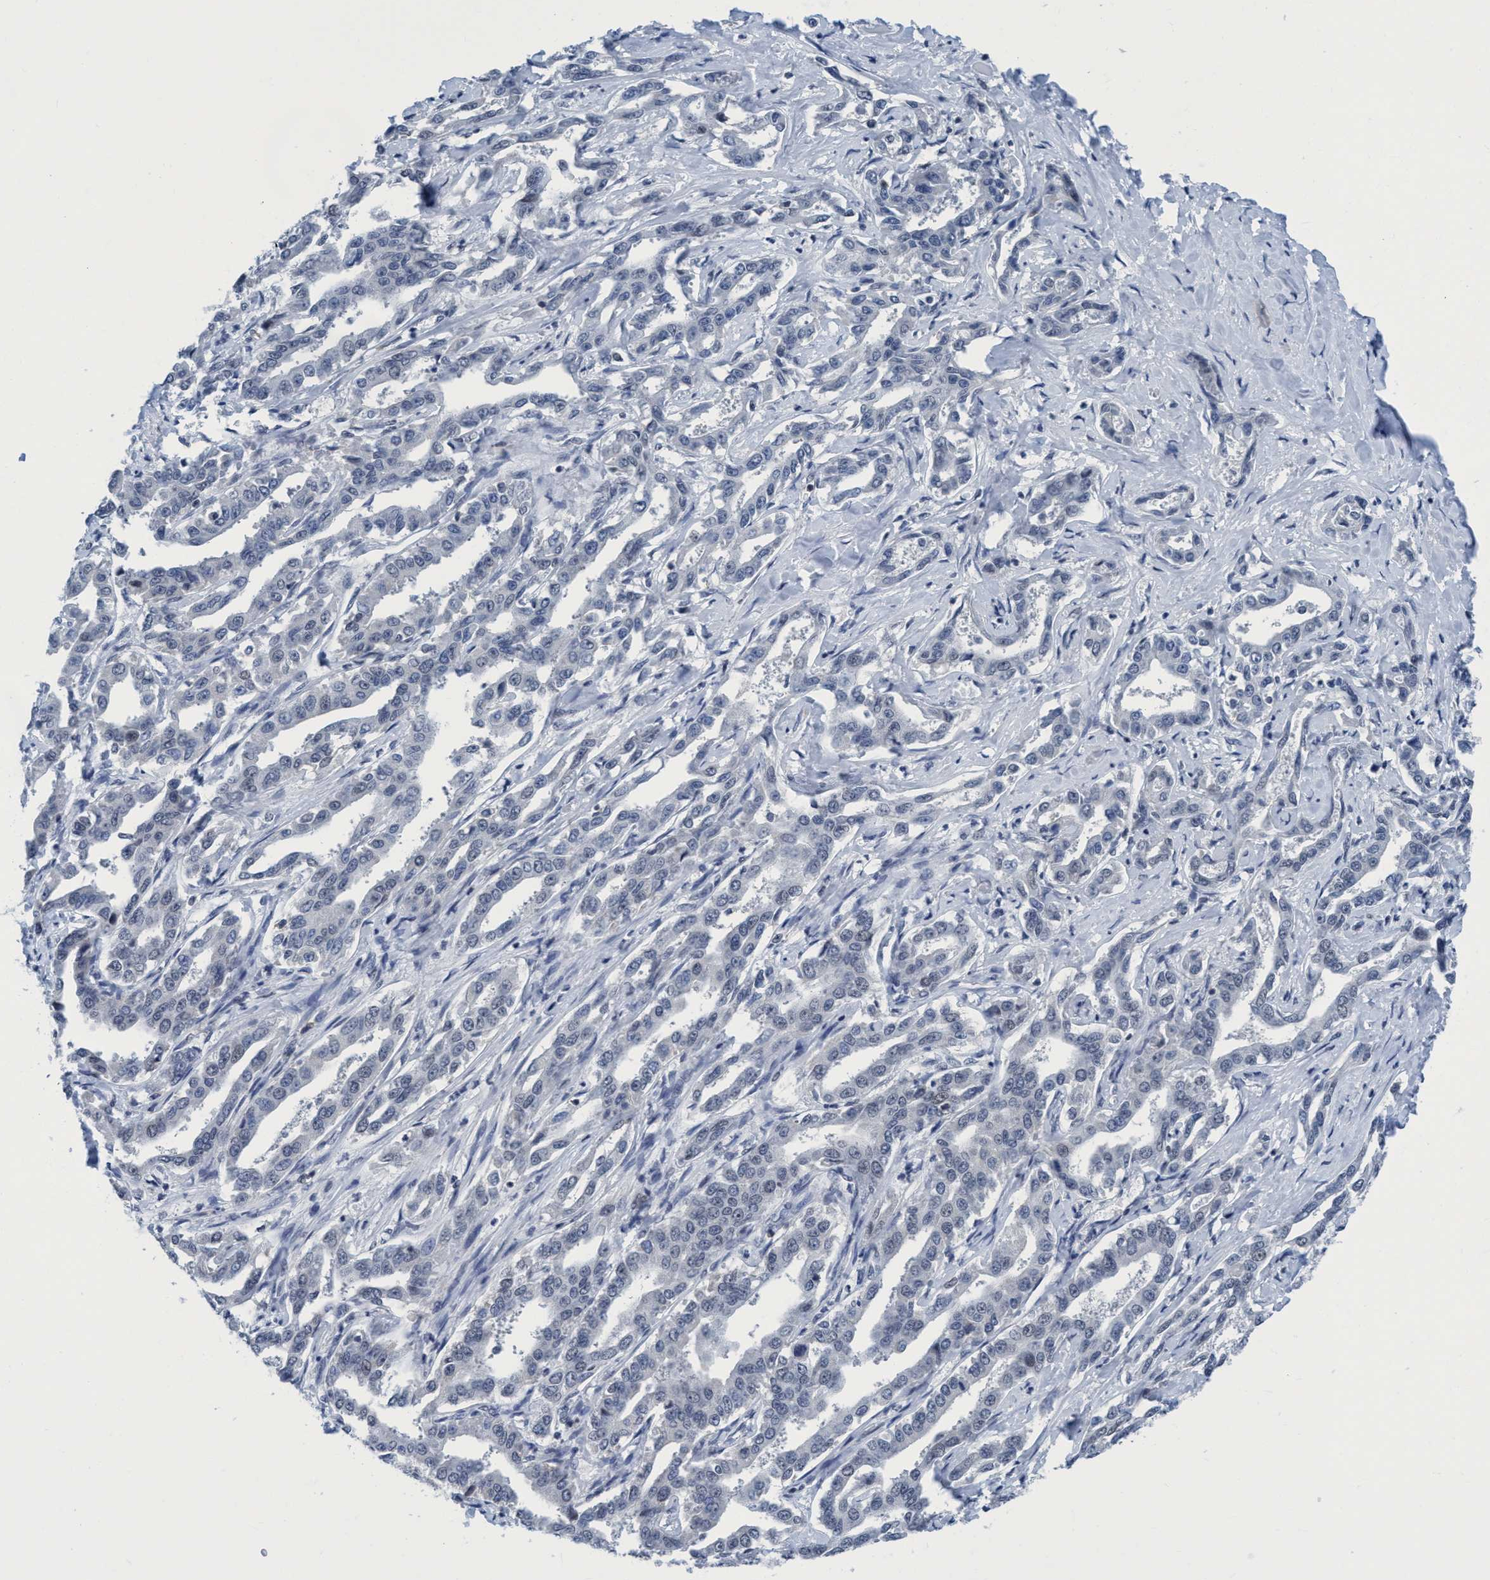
{"staining": {"intensity": "negative", "quantity": "none", "location": "none"}, "tissue": "liver cancer", "cell_type": "Tumor cells", "image_type": "cancer", "snomed": [{"axis": "morphology", "description": "Cholangiocarcinoma"}, {"axis": "topography", "description": "Liver"}], "caption": "This is an immunohistochemistry photomicrograph of liver cancer (cholangiocarcinoma). There is no expression in tumor cells.", "gene": "DNAI1", "patient": {"sex": "male", "age": 59}}